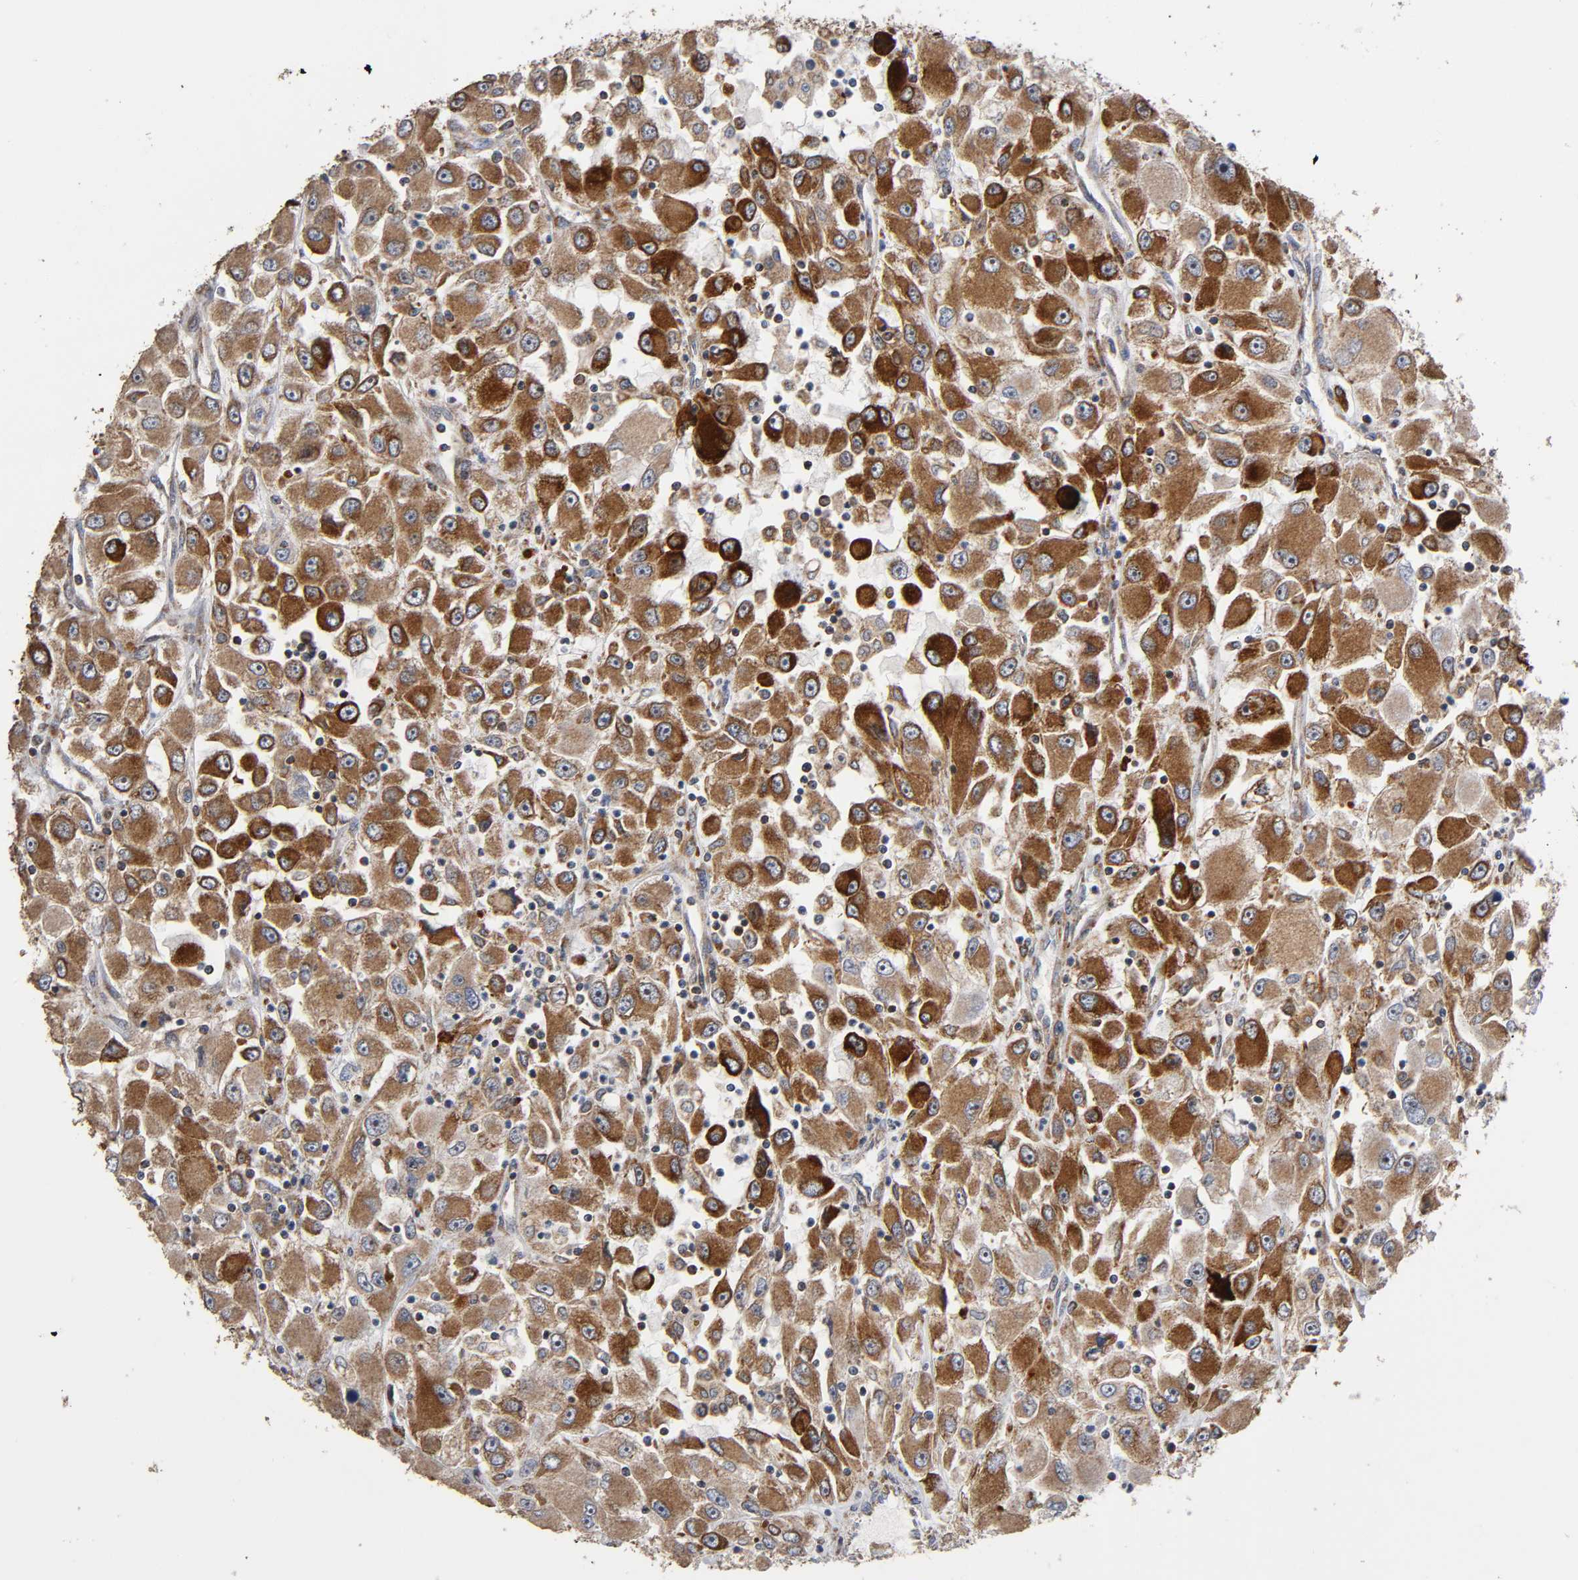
{"staining": {"intensity": "moderate", "quantity": ">75%", "location": "cytoplasmic/membranous"}, "tissue": "renal cancer", "cell_type": "Tumor cells", "image_type": "cancer", "snomed": [{"axis": "morphology", "description": "Adenocarcinoma, NOS"}, {"axis": "topography", "description": "Kidney"}], "caption": "Immunohistochemistry micrograph of neoplastic tissue: renal cancer stained using immunohistochemistry (IHC) displays medium levels of moderate protein expression localized specifically in the cytoplasmic/membranous of tumor cells, appearing as a cytoplasmic/membranous brown color.", "gene": "MAP3K1", "patient": {"sex": "female", "age": 52}}